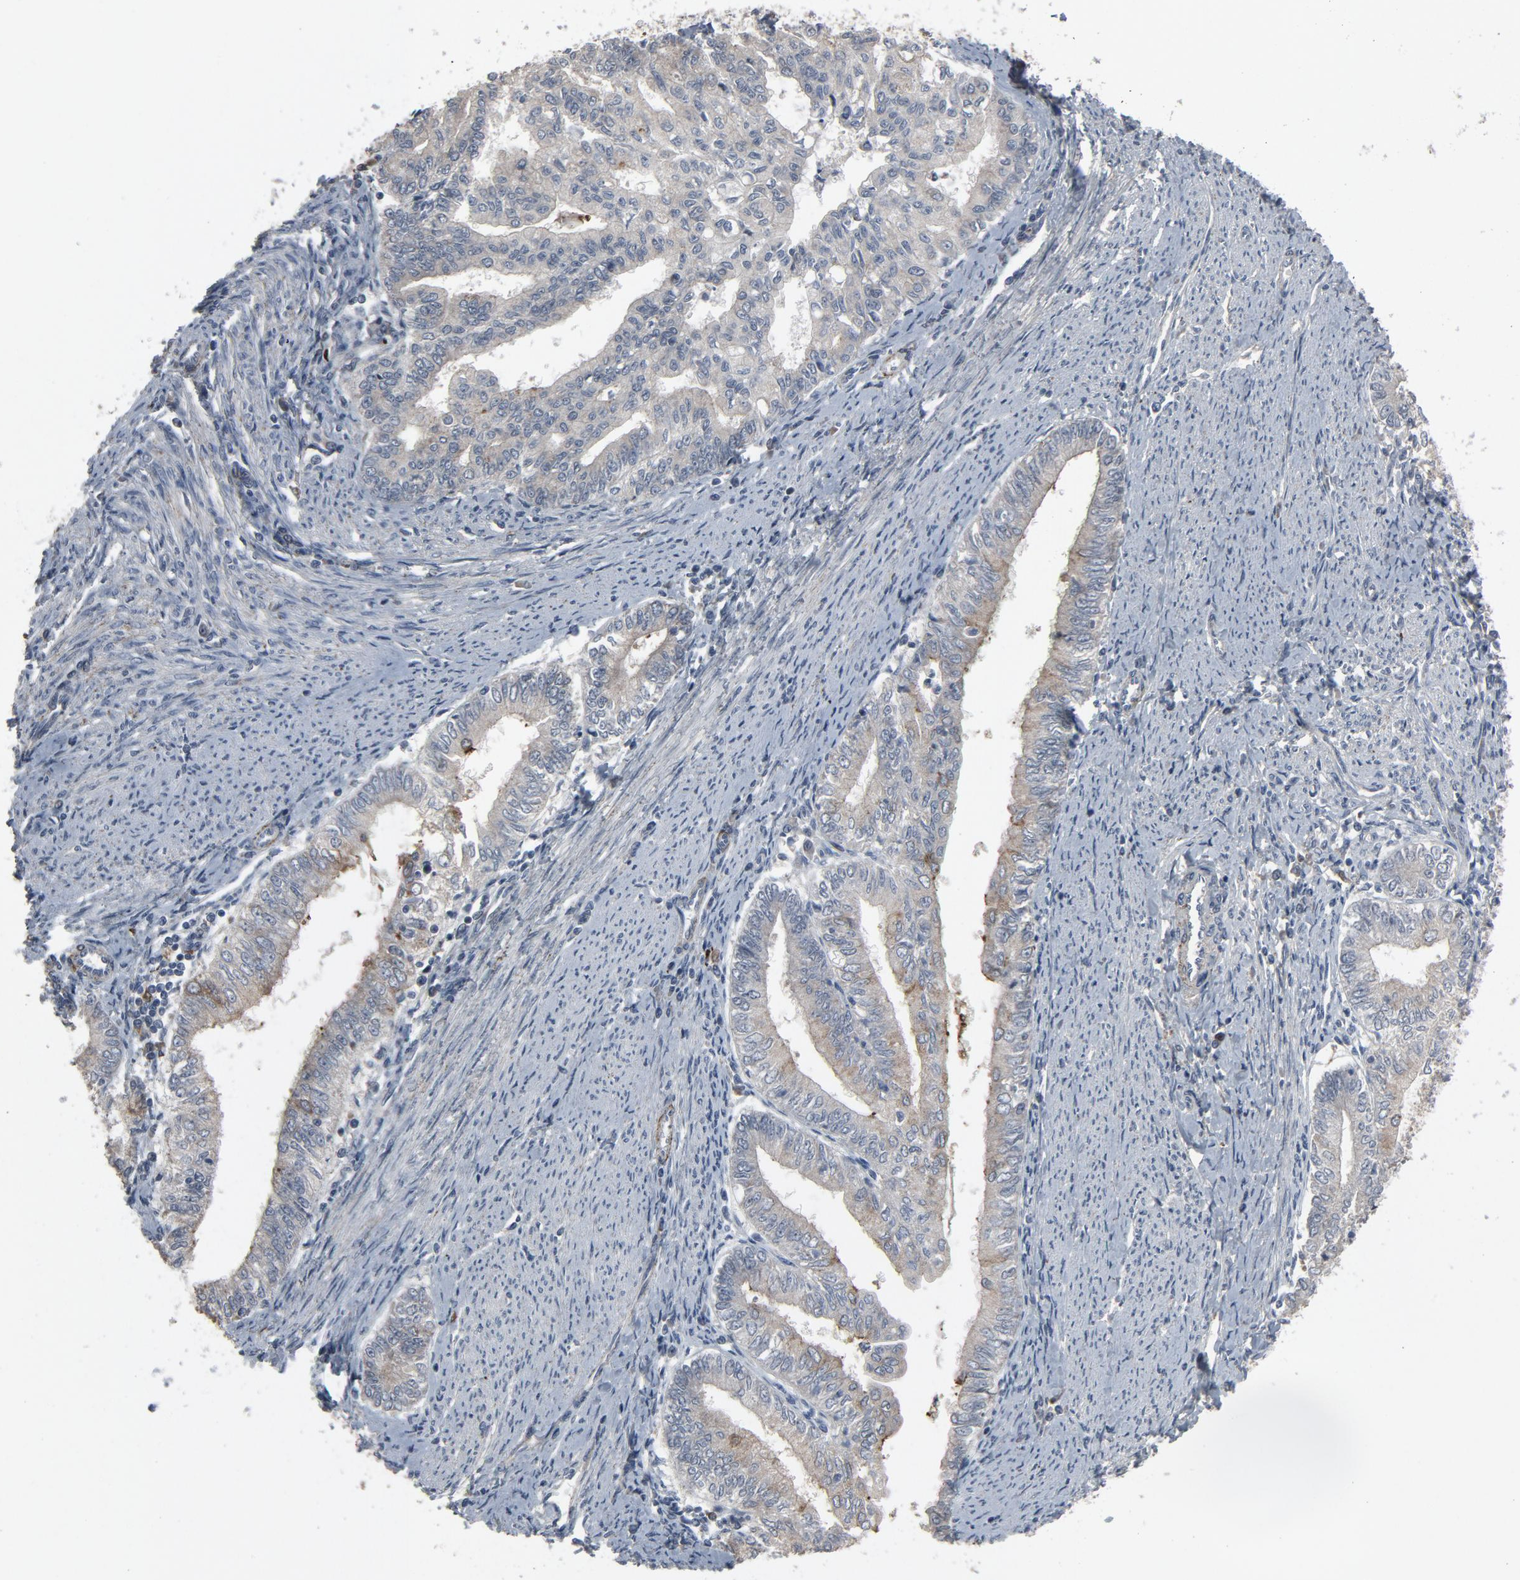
{"staining": {"intensity": "negative", "quantity": "none", "location": "none"}, "tissue": "endometrial cancer", "cell_type": "Tumor cells", "image_type": "cancer", "snomed": [{"axis": "morphology", "description": "Adenocarcinoma, NOS"}, {"axis": "topography", "description": "Endometrium"}], "caption": "Micrograph shows no significant protein staining in tumor cells of endometrial cancer (adenocarcinoma).", "gene": "PDZD4", "patient": {"sex": "female", "age": 66}}